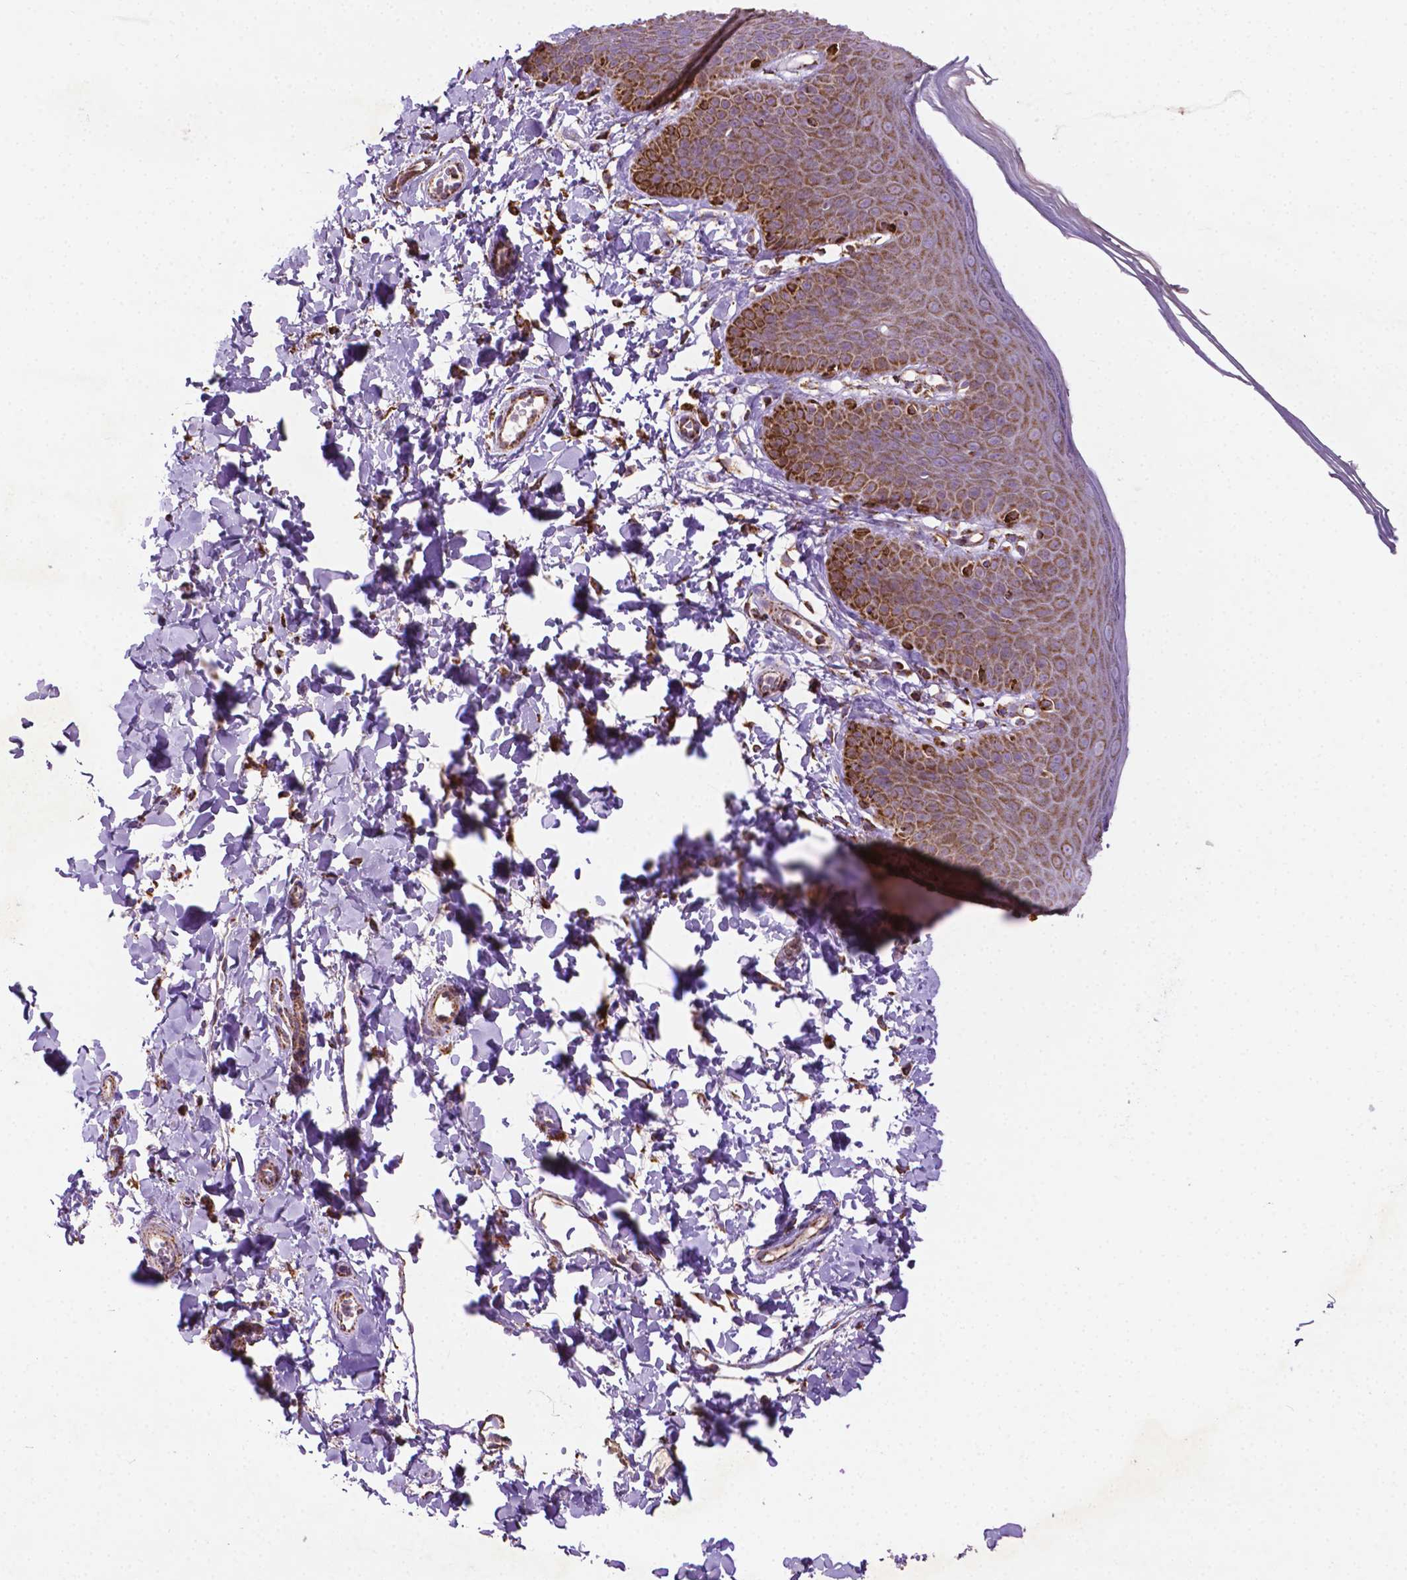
{"staining": {"intensity": "strong", "quantity": ">75%", "location": "cytoplasmic/membranous"}, "tissue": "skin", "cell_type": "Epidermal cells", "image_type": "normal", "snomed": [{"axis": "morphology", "description": "Normal tissue, NOS"}, {"axis": "topography", "description": "Anal"}], "caption": "Epidermal cells display high levels of strong cytoplasmic/membranous expression in about >75% of cells in normal skin. (brown staining indicates protein expression, while blue staining denotes nuclei).", "gene": "ILVBL", "patient": {"sex": "male", "age": 53}}